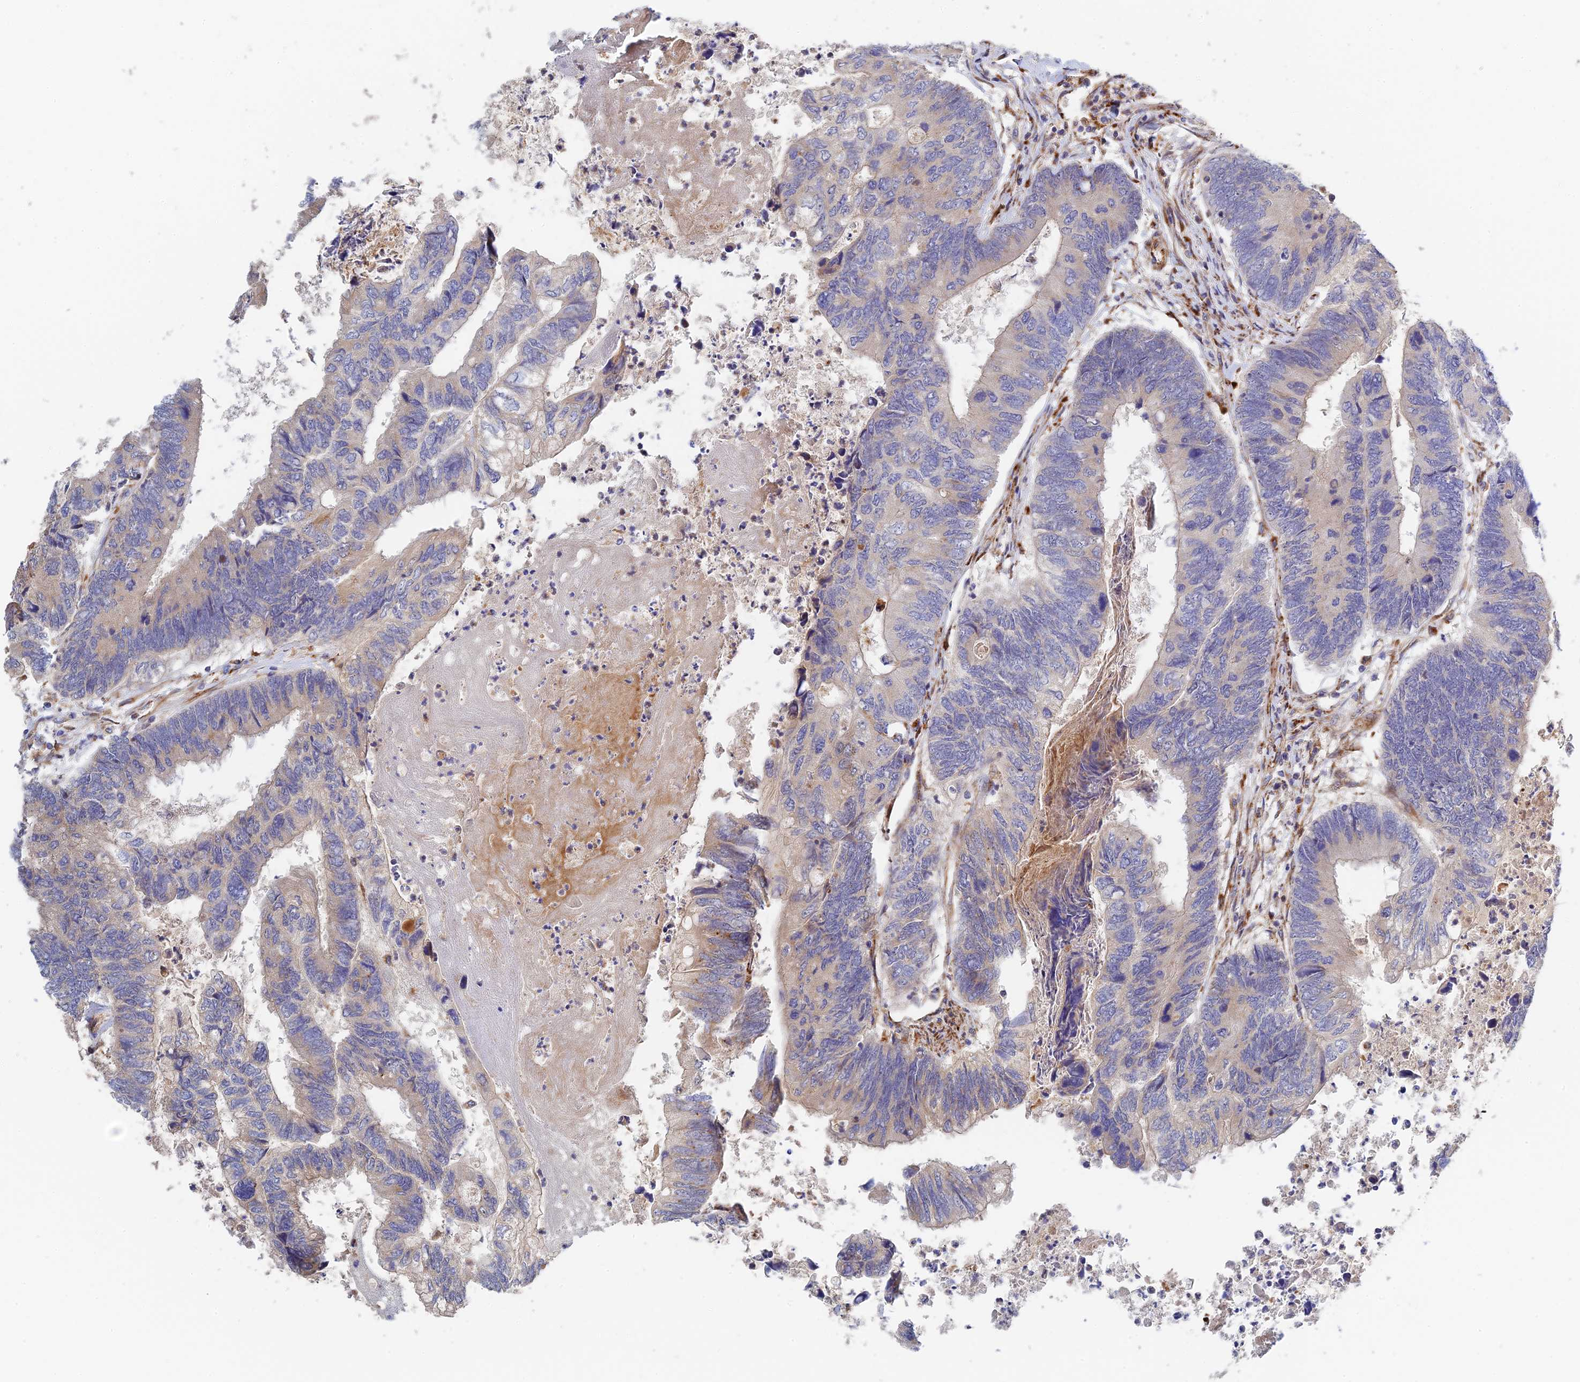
{"staining": {"intensity": "negative", "quantity": "none", "location": "none"}, "tissue": "colorectal cancer", "cell_type": "Tumor cells", "image_type": "cancer", "snomed": [{"axis": "morphology", "description": "Adenocarcinoma, NOS"}, {"axis": "topography", "description": "Colon"}], "caption": "High magnification brightfield microscopy of adenocarcinoma (colorectal) stained with DAB (3,3'-diaminobenzidine) (brown) and counterstained with hematoxylin (blue): tumor cells show no significant staining.", "gene": "PPP2R3C", "patient": {"sex": "female", "age": 67}}